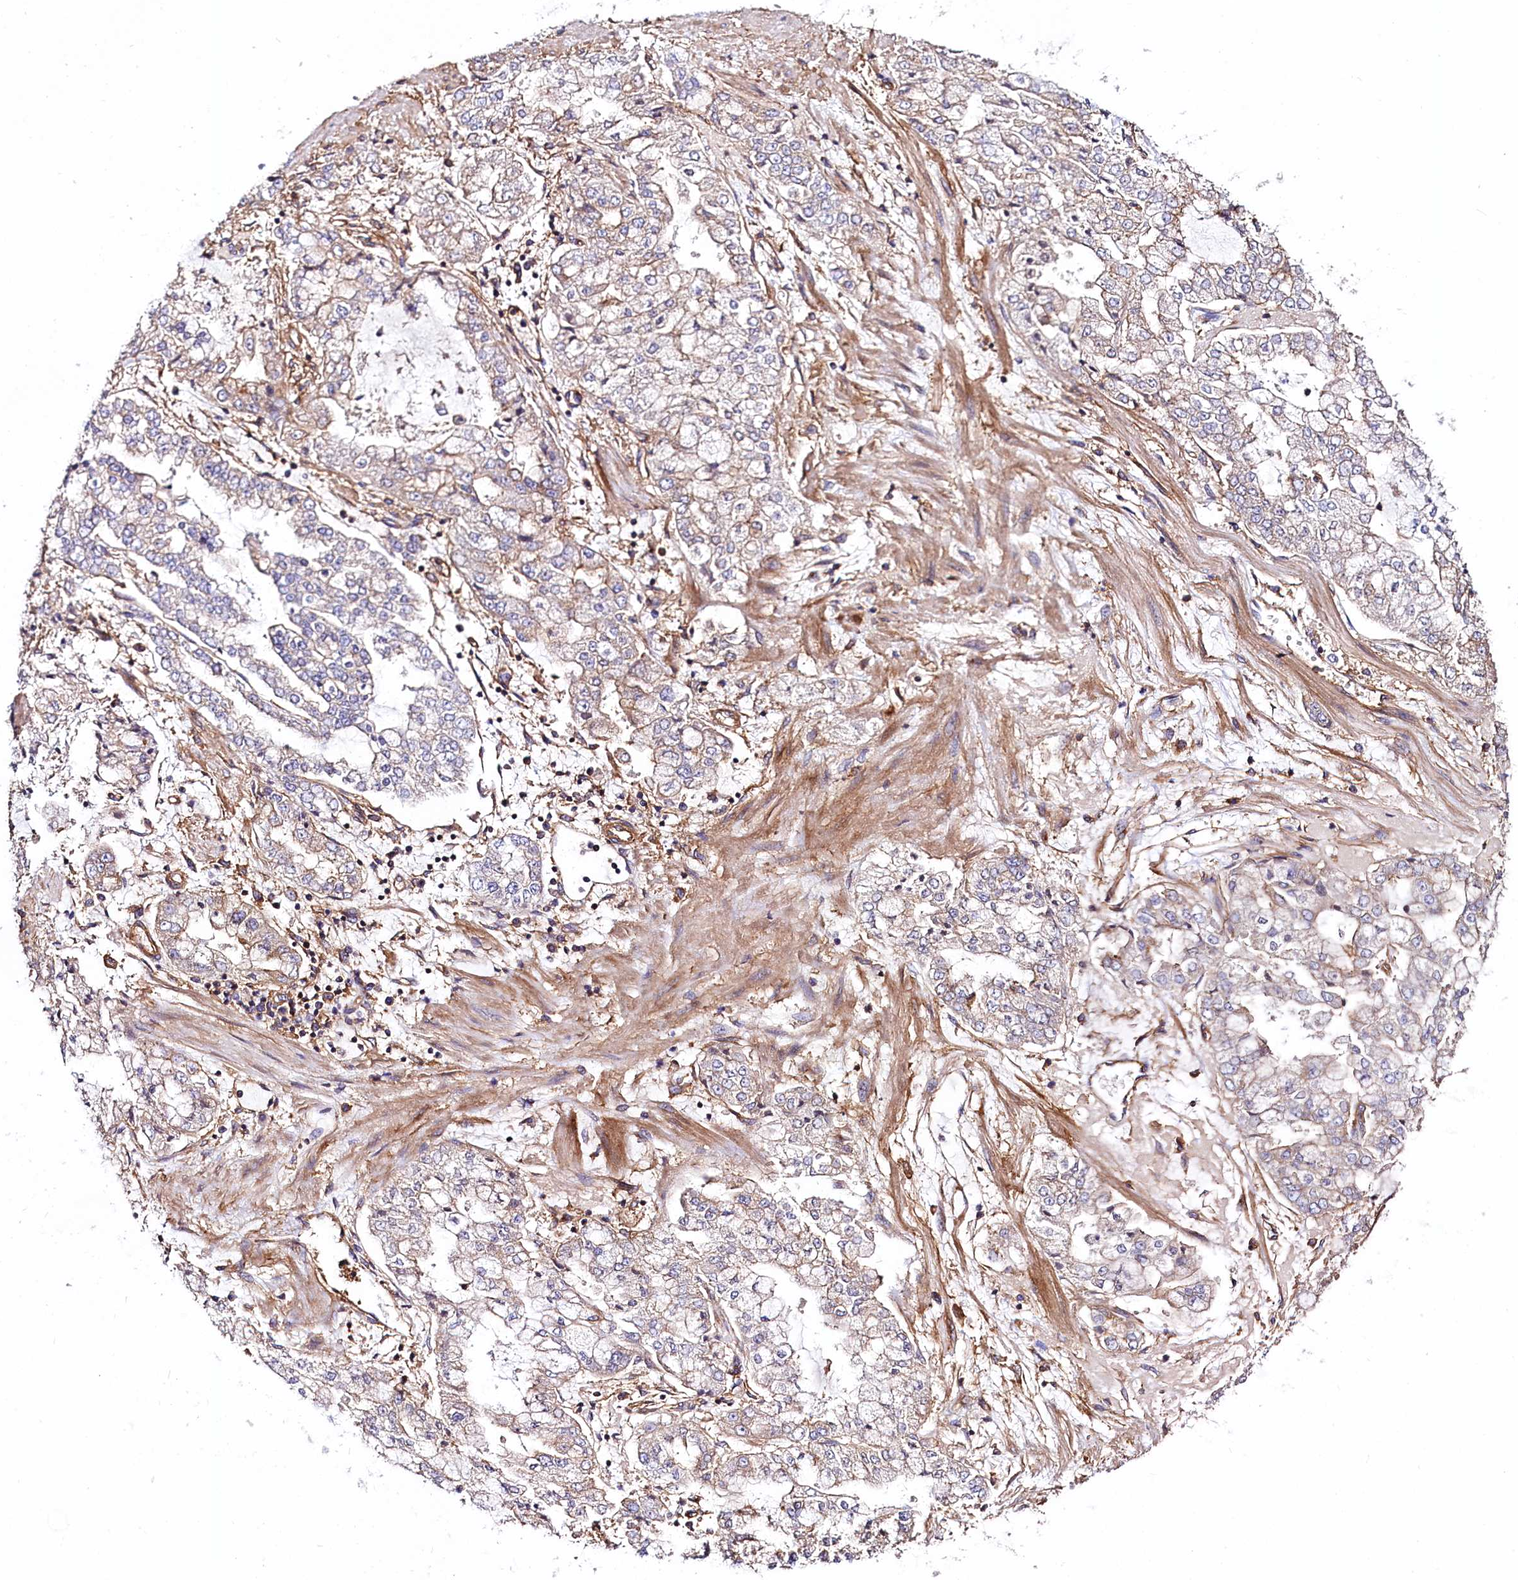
{"staining": {"intensity": "weak", "quantity": "<25%", "location": "cytoplasmic/membranous"}, "tissue": "stomach cancer", "cell_type": "Tumor cells", "image_type": "cancer", "snomed": [{"axis": "morphology", "description": "Adenocarcinoma, NOS"}, {"axis": "topography", "description": "Stomach"}], "caption": "Adenocarcinoma (stomach) stained for a protein using immunohistochemistry displays no staining tumor cells.", "gene": "ANO6", "patient": {"sex": "male", "age": 76}}